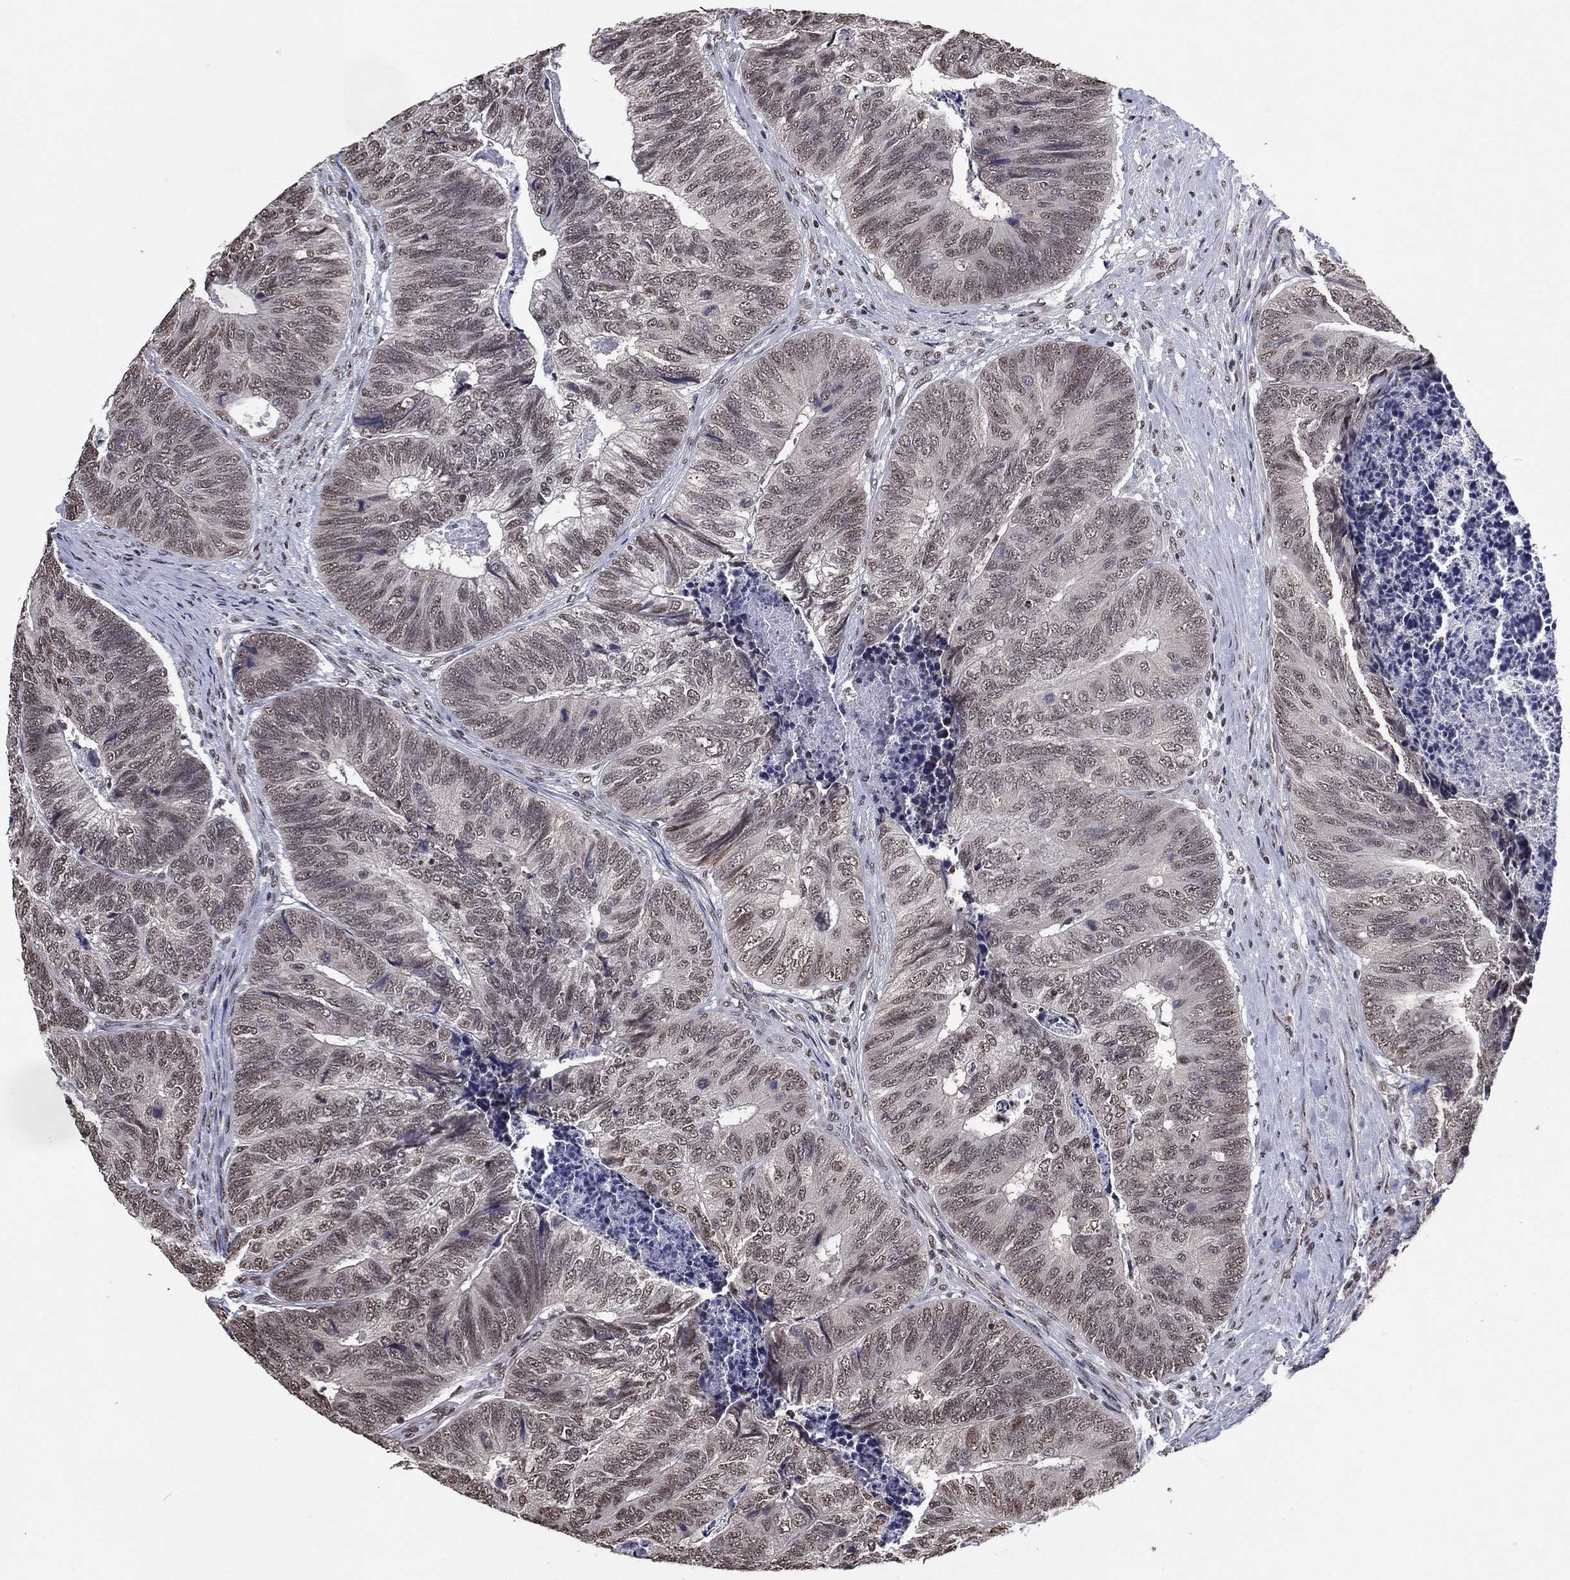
{"staining": {"intensity": "negative", "quantity": "none", "location": "none"}, "tissue": "colorectal cancer", "cell_type": "Tumor cells", "image_type": "cancer", "snomed": [{"axis": "morphology", "description": "Adenocarcinoma, NOS"}, {"axis": "topography", "description": "Colon"}], "caption": "Image shows no significant protein staining in tumor cells of colorectal cancer (adenocarcinoma).", "gene": "ZBTB42", "patient": {"sex": "female", "age": 67}}